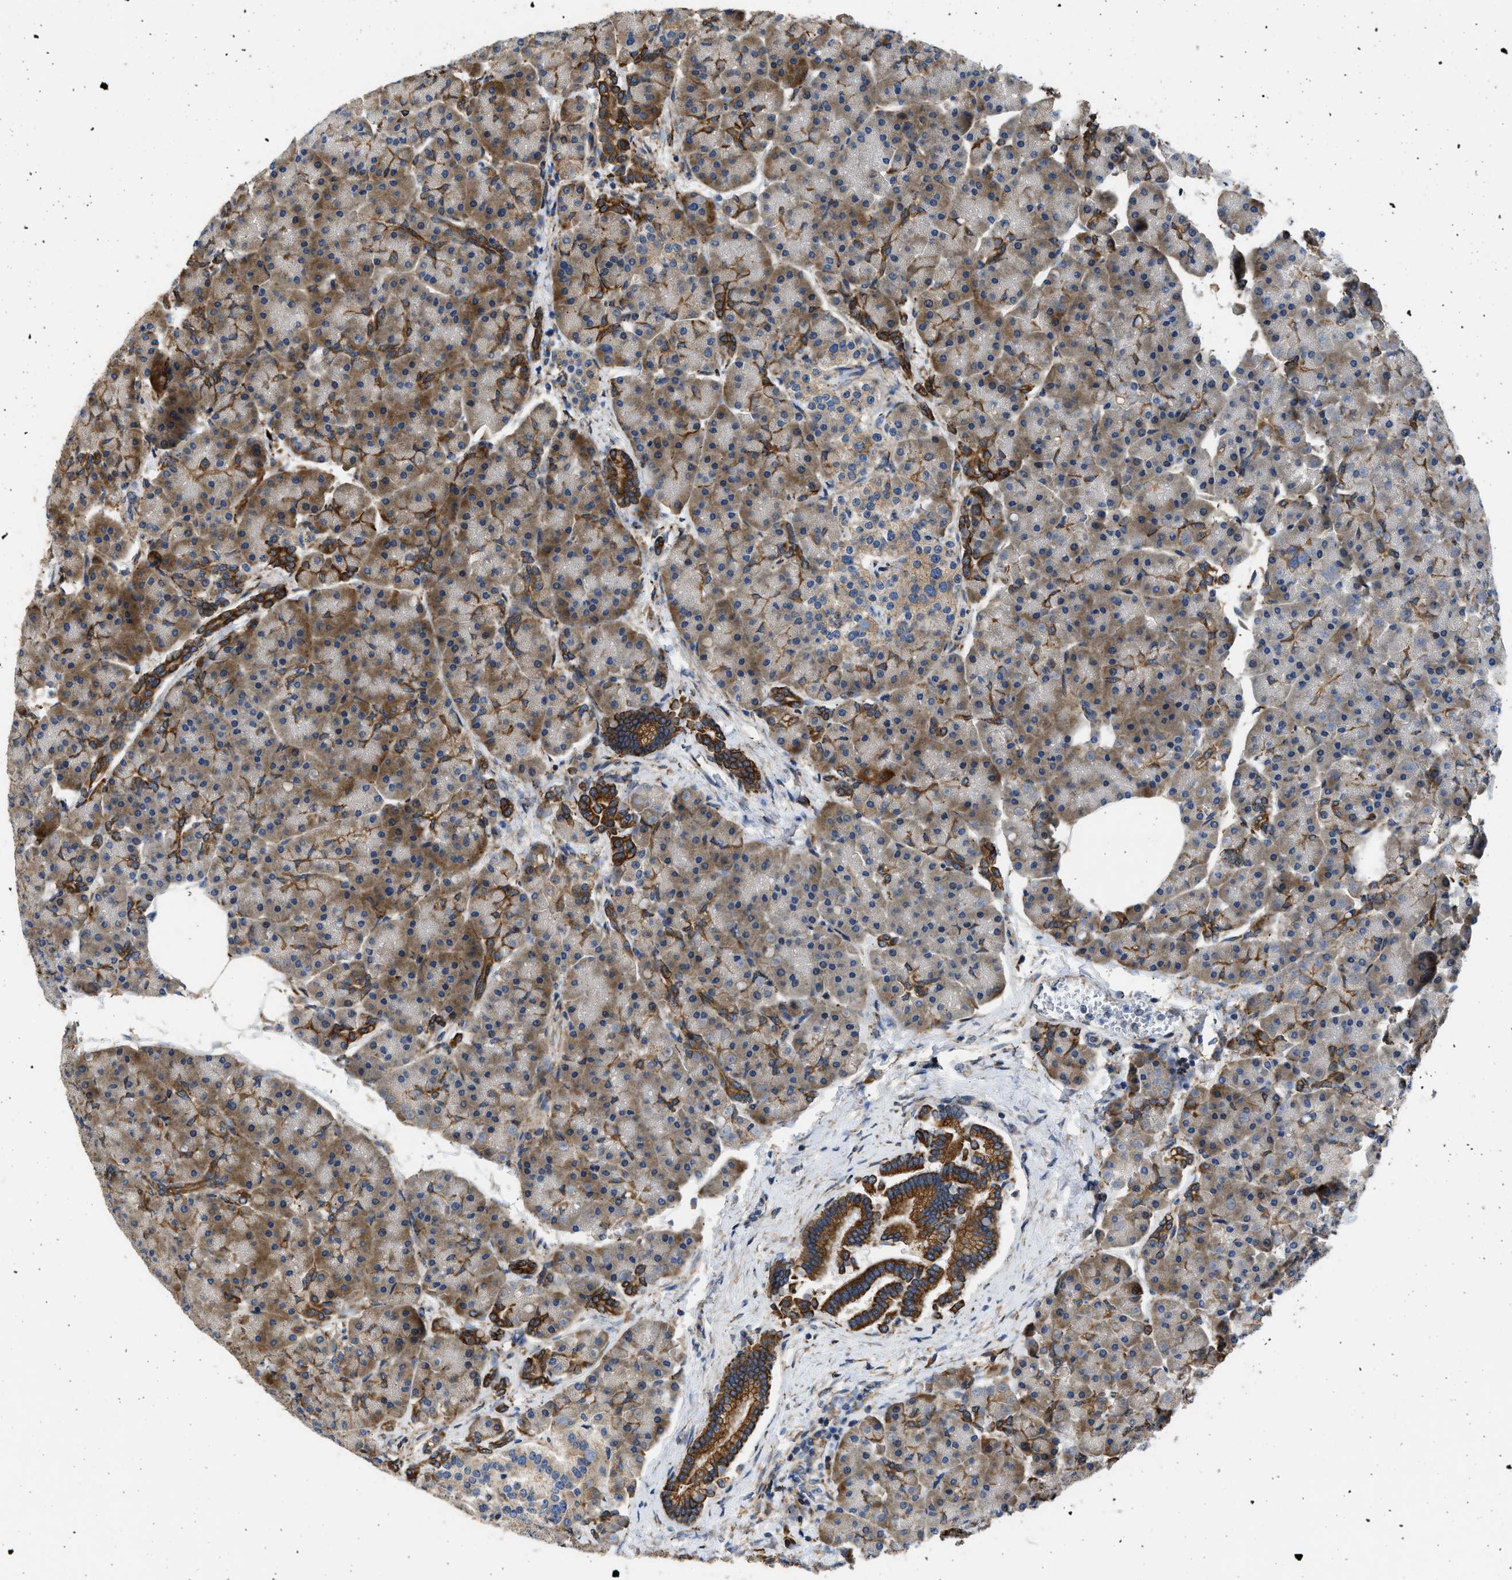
{"staining": {"intensity": "strong", "quantity": ">75%", "location": "cytoplasmic/membranous"}, "tissue": "pancreas", "cell_type": "Exocrine glandular cells", "image_type": "normal", "snomed": [{"axis": "morphology", "description": "Normal tissue, NOS"}, {"axis": "topography", "description": "Pancreas"}], "caption": "IHC (DAB) staining of benign human pancreas reveals strong cytoplasmic/membranous protein staining in about >75% of exocrine glandular cells.", "gene": "PLD2", "patient": {"sex": "female", "age": 70}}